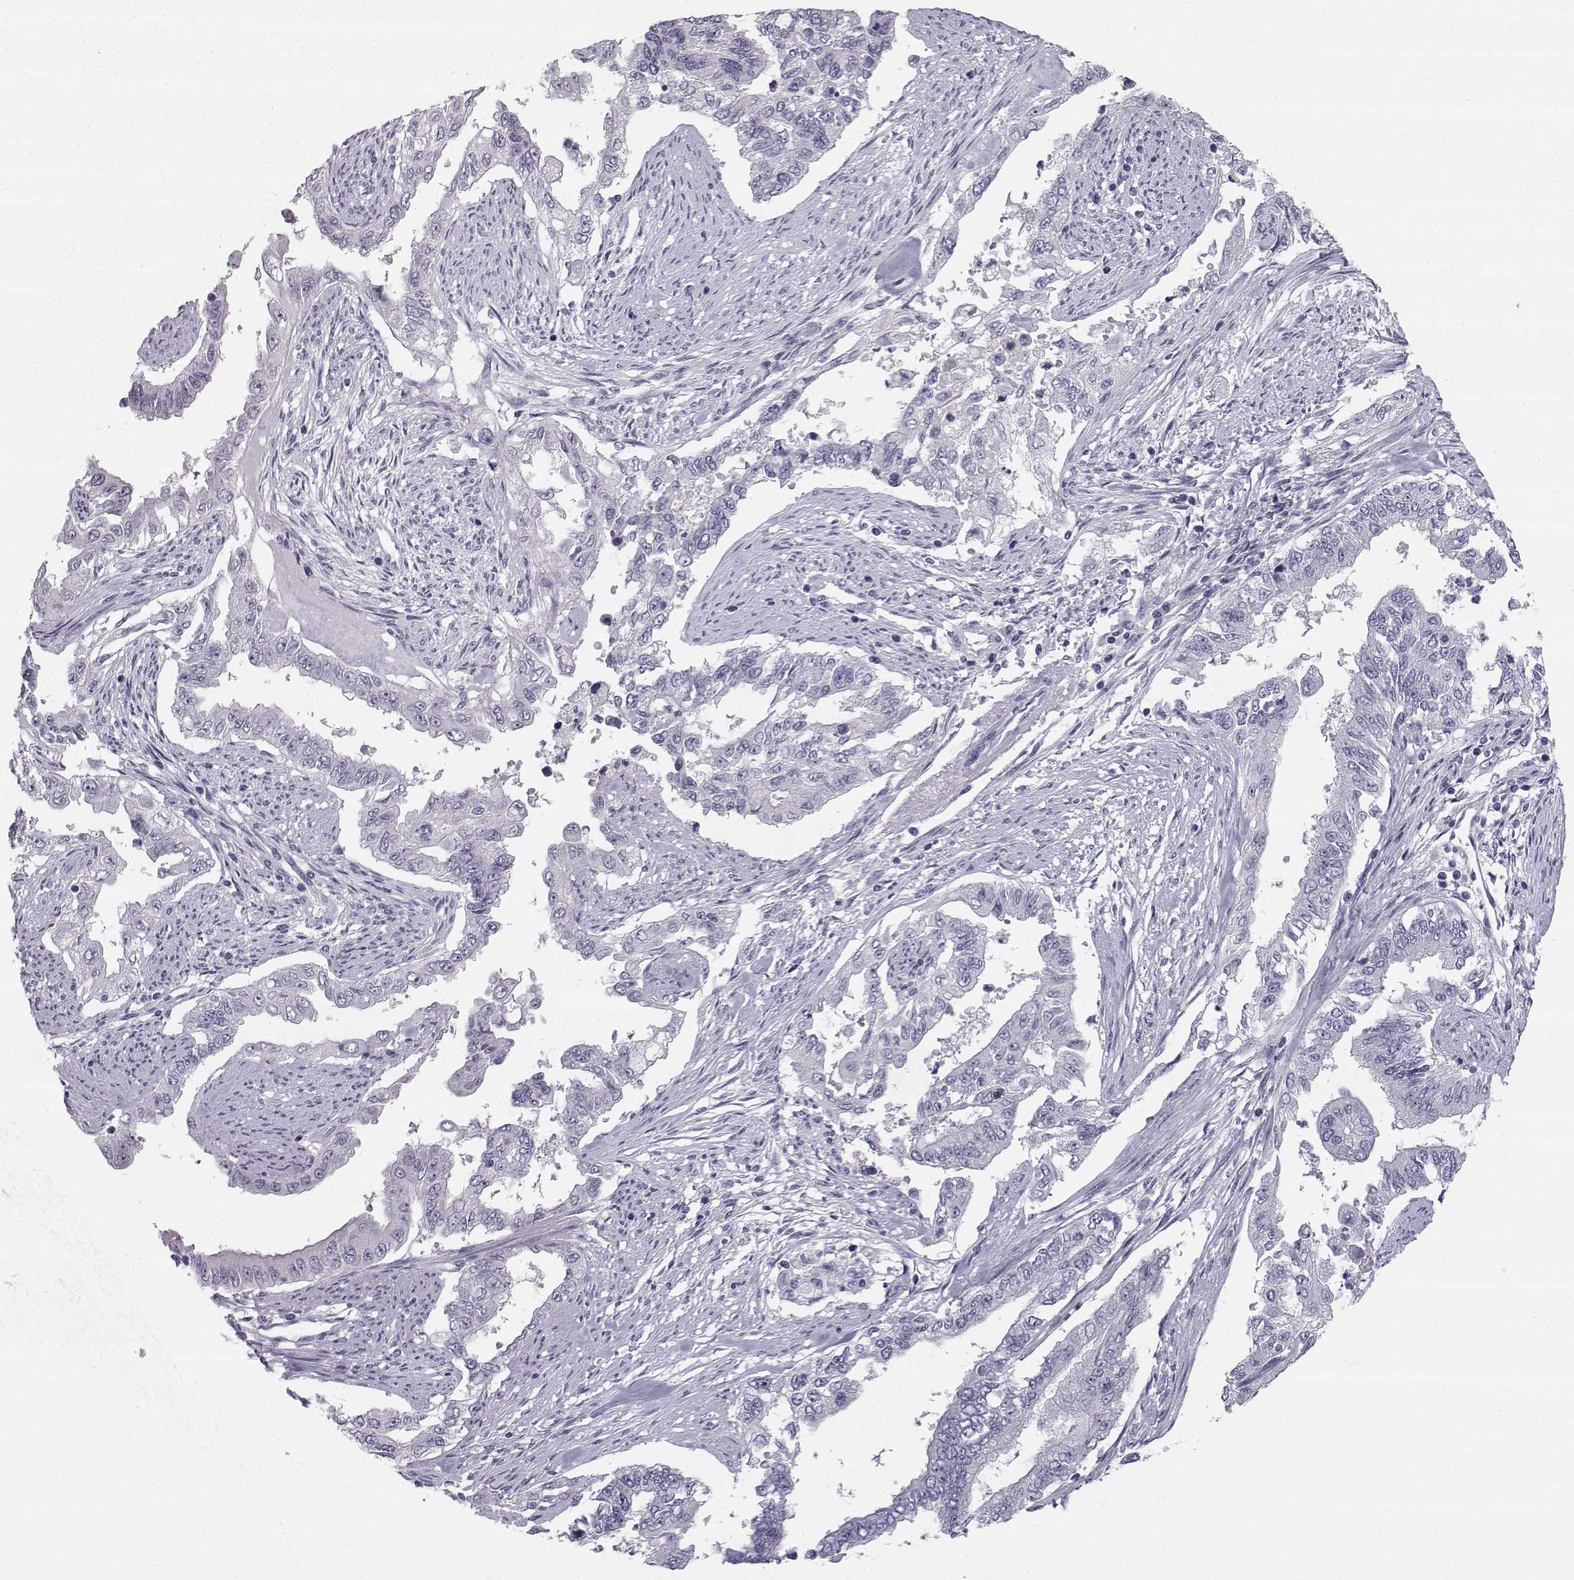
{"staining": {"intensity": "negative", "quantity": "none", "location": "none"}, "tissue": "endometrial cancer", "cell_type": "Tumor cells", "image_type": "cancer", "snomed": [{"axis": "morphology", "description": "Adenocarcinoma, NOS"}, {"axis": "topography", "description": "Uterus"}], "caption": "DAB (3,3'-diaminobenzidine) immunohistochemical staining of human endometrial cancer (adenocarcinoma) displays no significant staining in tumor cells.", "gene": "SYCE1", "patient": {"sex": "female", "age": 59}}